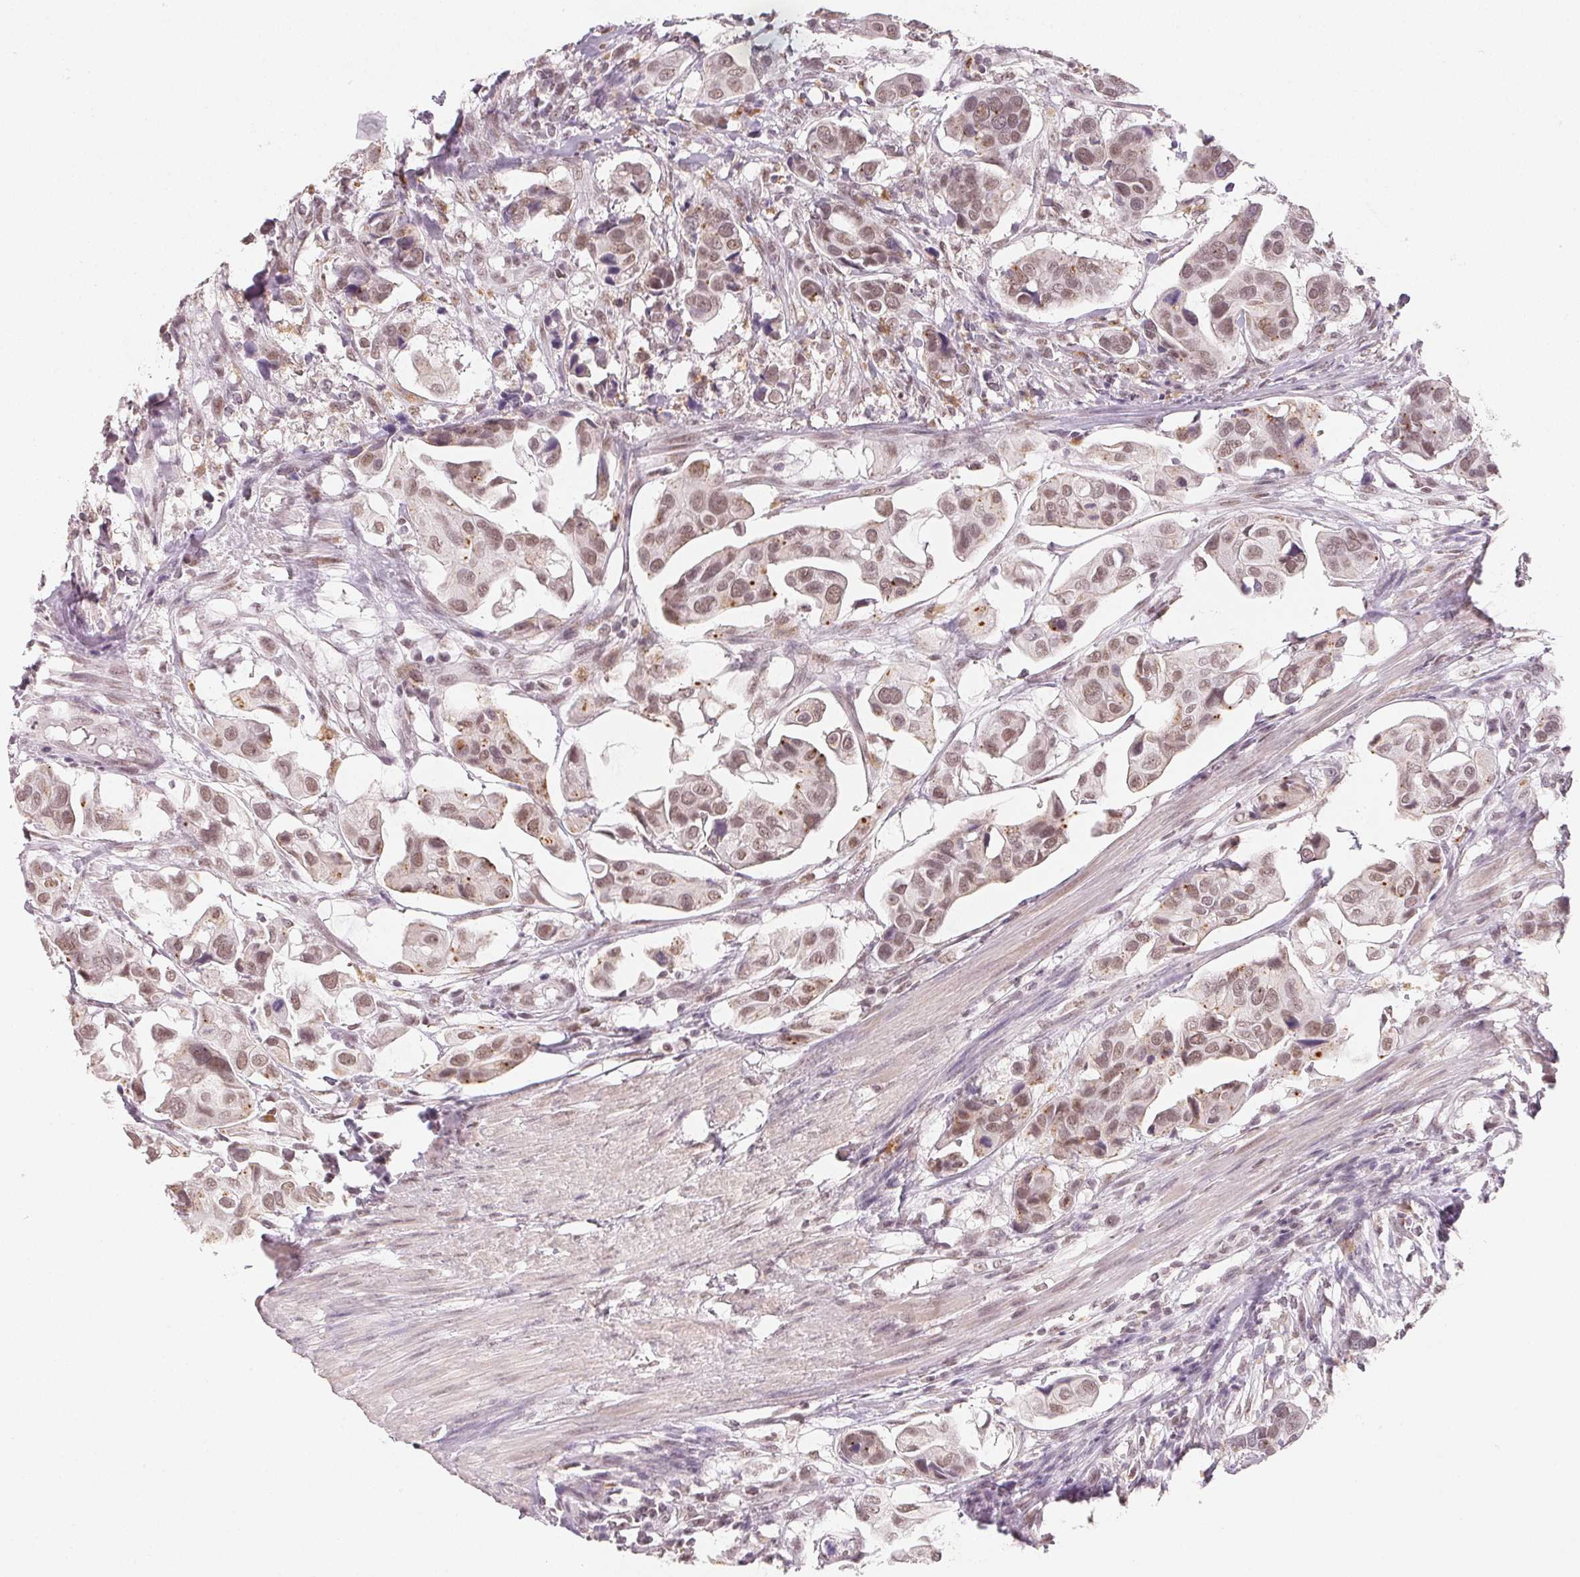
{"staining": {"intensity": "moderate", "quantity": ">75%", "location": "nuclear"}, "tissue": "renal cancer", "cell_type": "Tumor cells", "image_type": "cancer", "snomed": [{"axis": "morphology", "description": "Adenocarcinoma, NOS"}, {"axis": "topography", "description": "Urinary bladder"}], "caption": "The immunohistochemical stain labels moderate nuclear expression in tumor cells of renal cancer tissue. The staining was performed using DAB (3,3'-diaminobenzidine), with brown indicating positive protein expression. Nuclei are stained blue with hematoxylin.", "gene": "NXF3", "patient": {"sex": "male", "age": 61}}